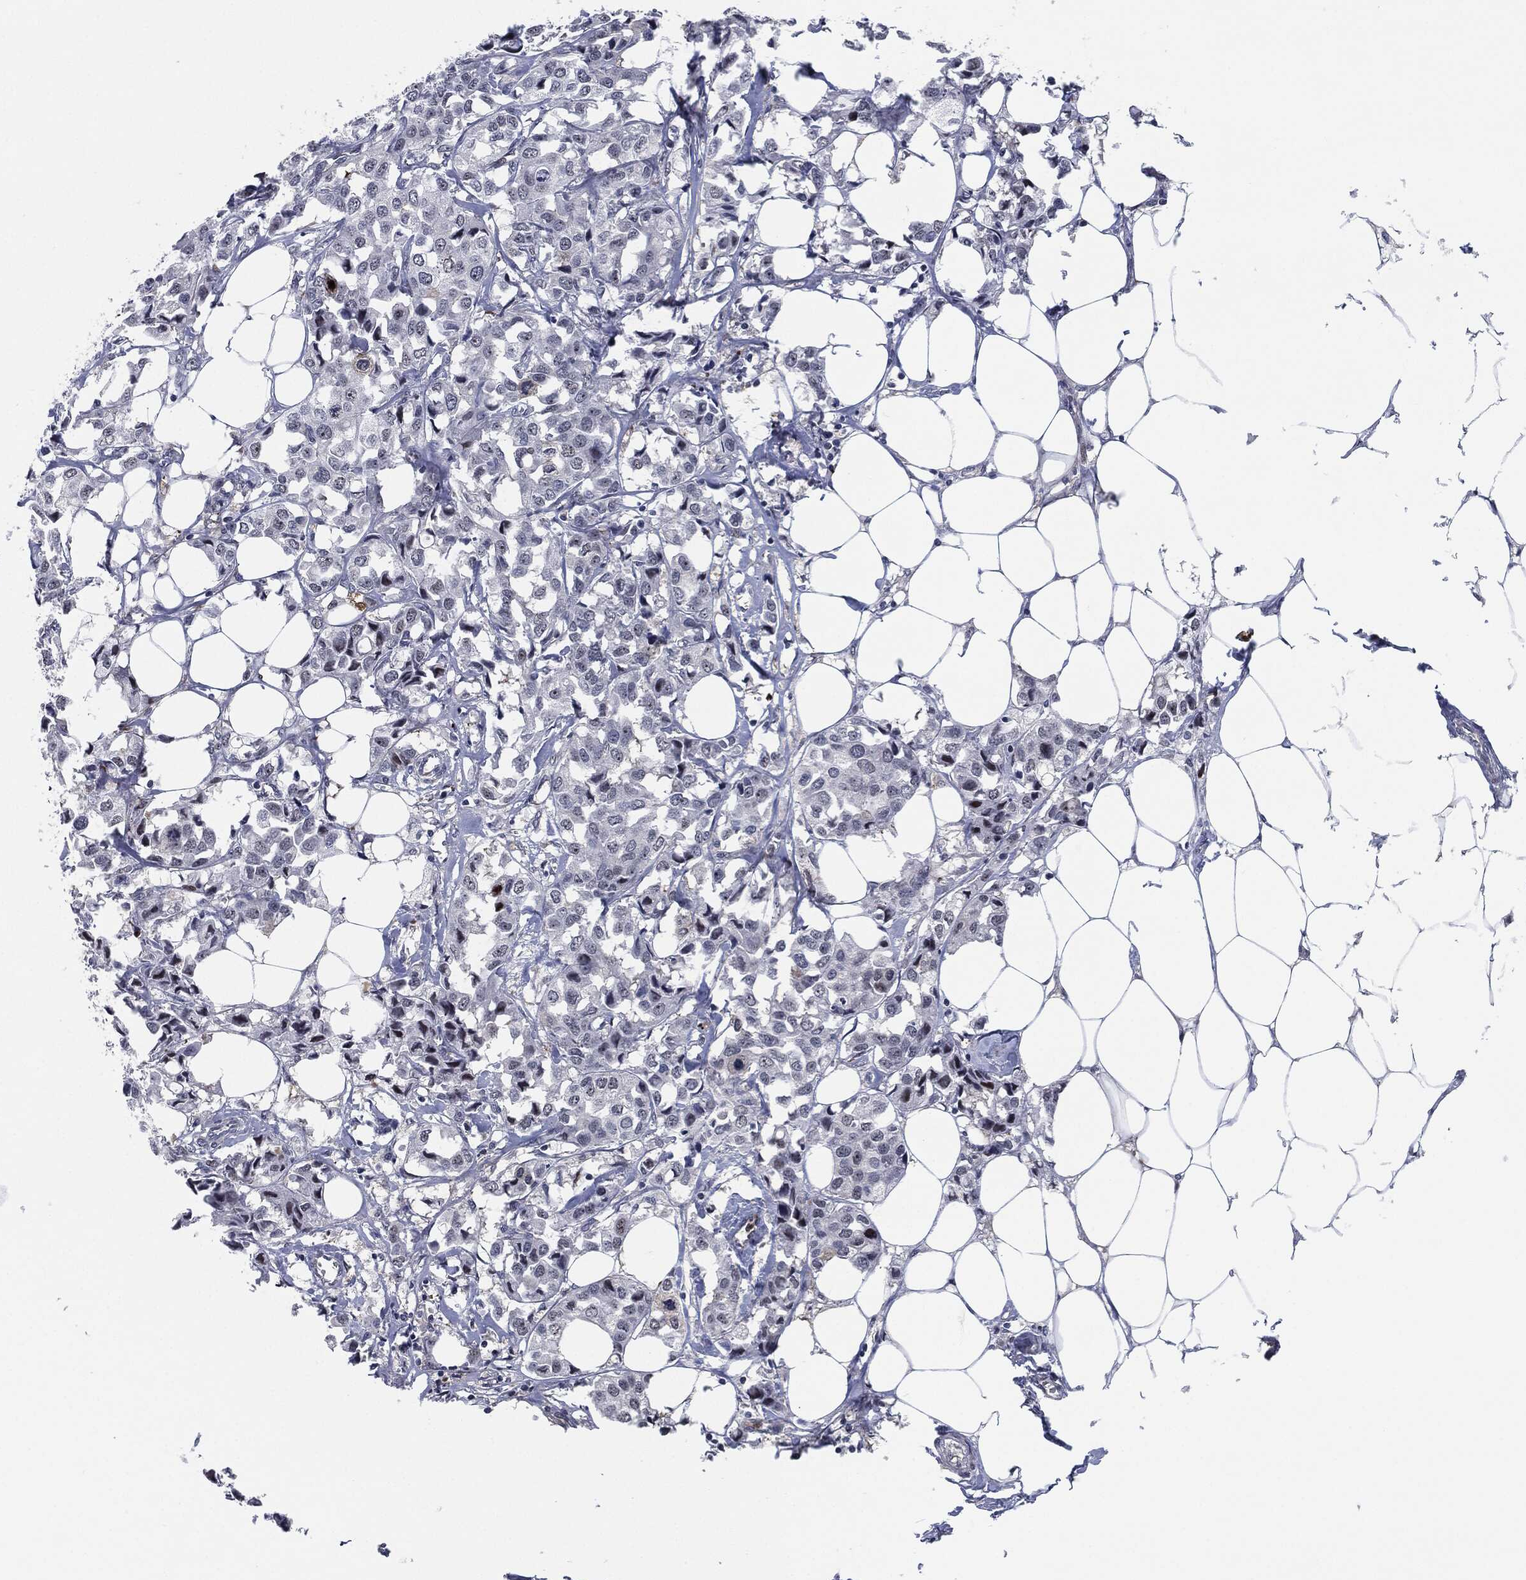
{"staining": {"intensity": "negative", "quantity": "none", "location": "none"}, "tissue": "breast cancer", "cell_type": "Tumor cells", "image_type": "cancer", "snomed": [{"axis": "morphology", "description": "Duct carcinoma"}, {"axis": "topography", "description": "Breast"}], "caption": "Protein analysis of intraductal carcinoma (breast) shows no significant positivity in tumor cells.", "gene": "AKT2", "patient": {"sex": "female", "age": 80}}